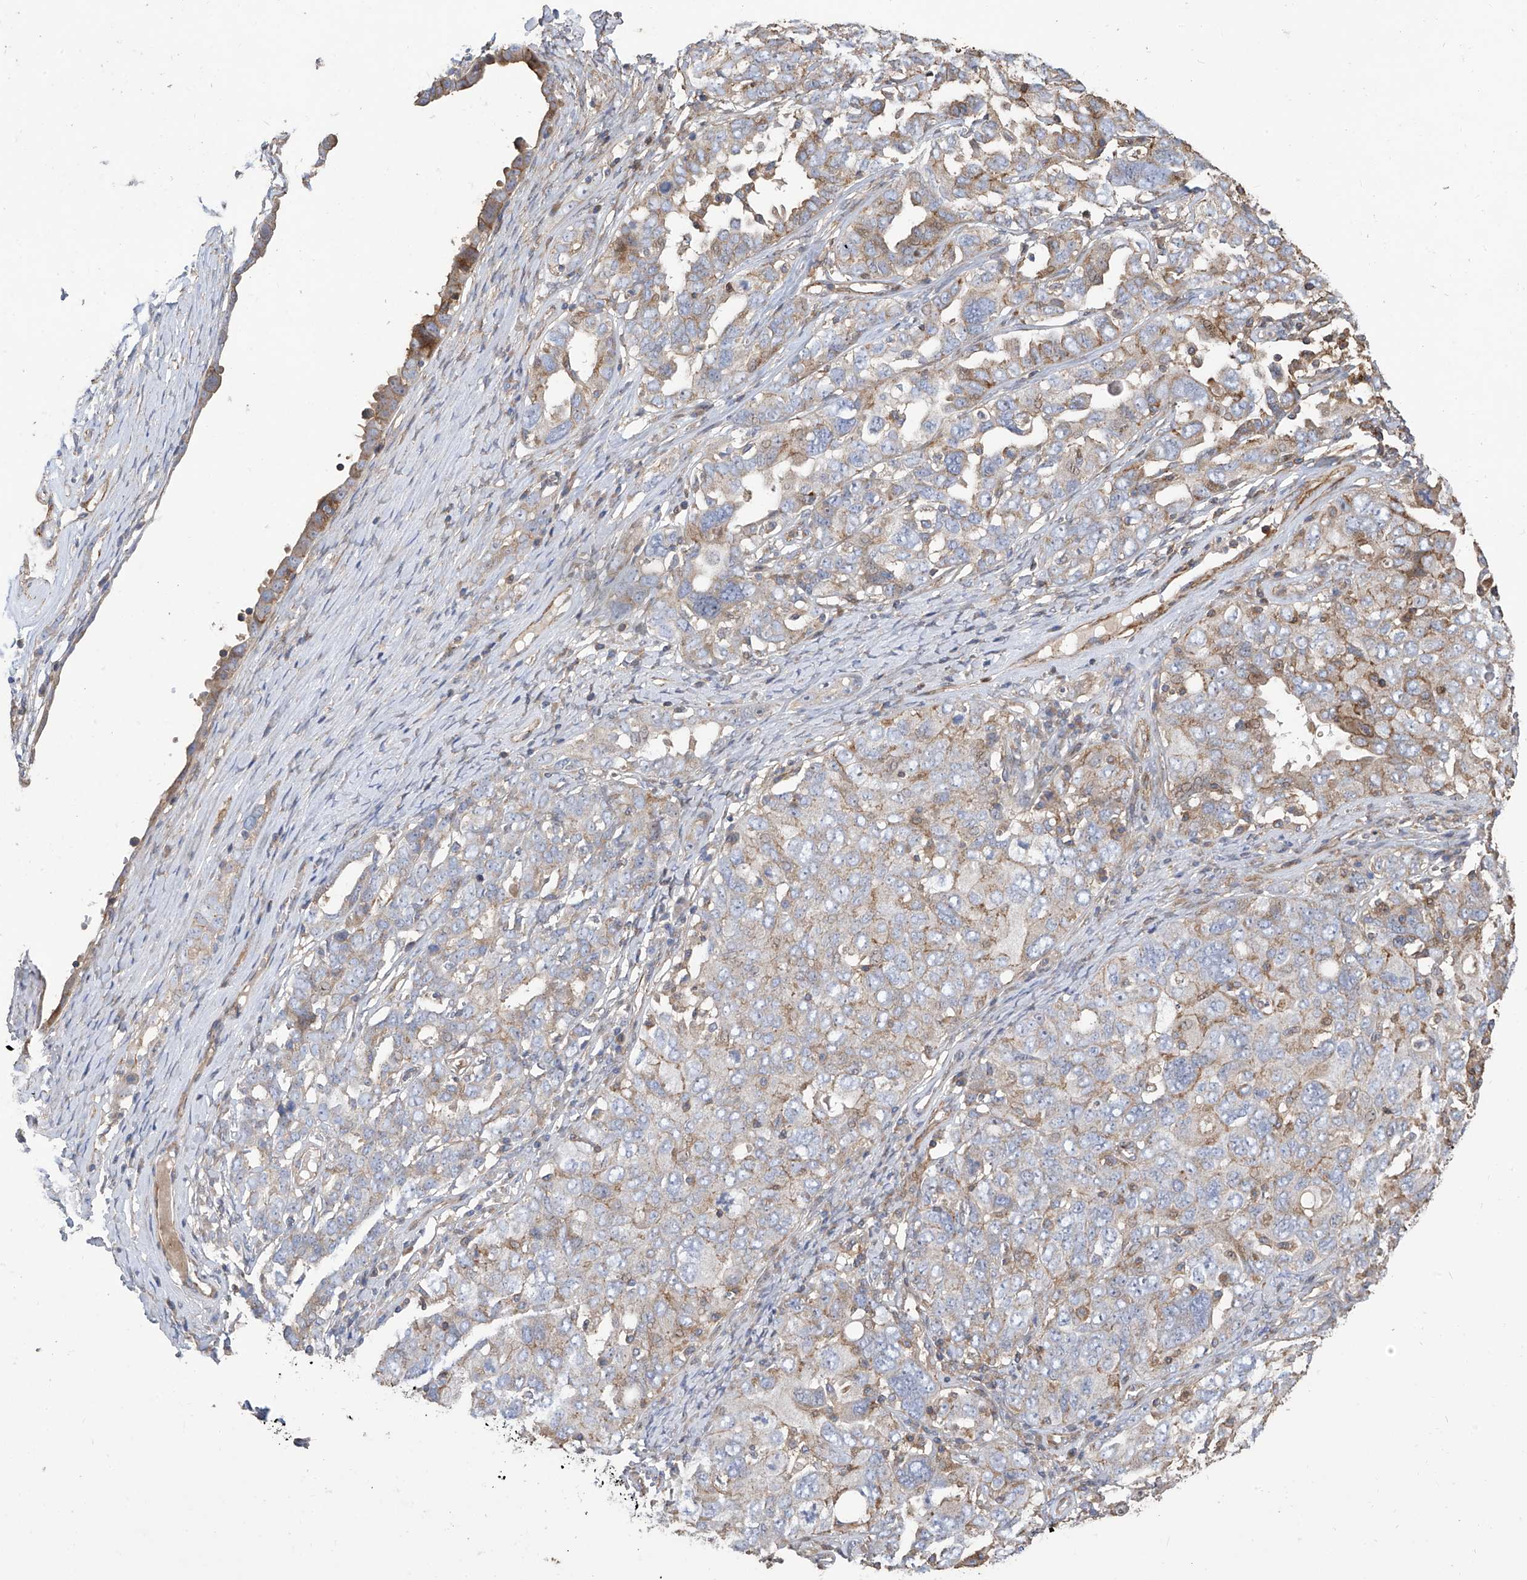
{"staining": {"intensity": "moderate", "quantity": "<25%", "location": "cytoplasmic/membranous"}, "tissue": "ovarian cancer", "cell_type": "Tumor cells", "image_type": "cancer", "snomed": [{"axis": "morphology", "description": "Carcinoma, endometroid"}, {"axis": "topography", "description": "Ovary"}], "caption": "Protein staining reveals moderate cytoplasmic/membranous staining in about <25% of tumor cells in ovarian cancer.", "gene": "SLC43A3", "patient": {"sex": "female", "age": 62}}